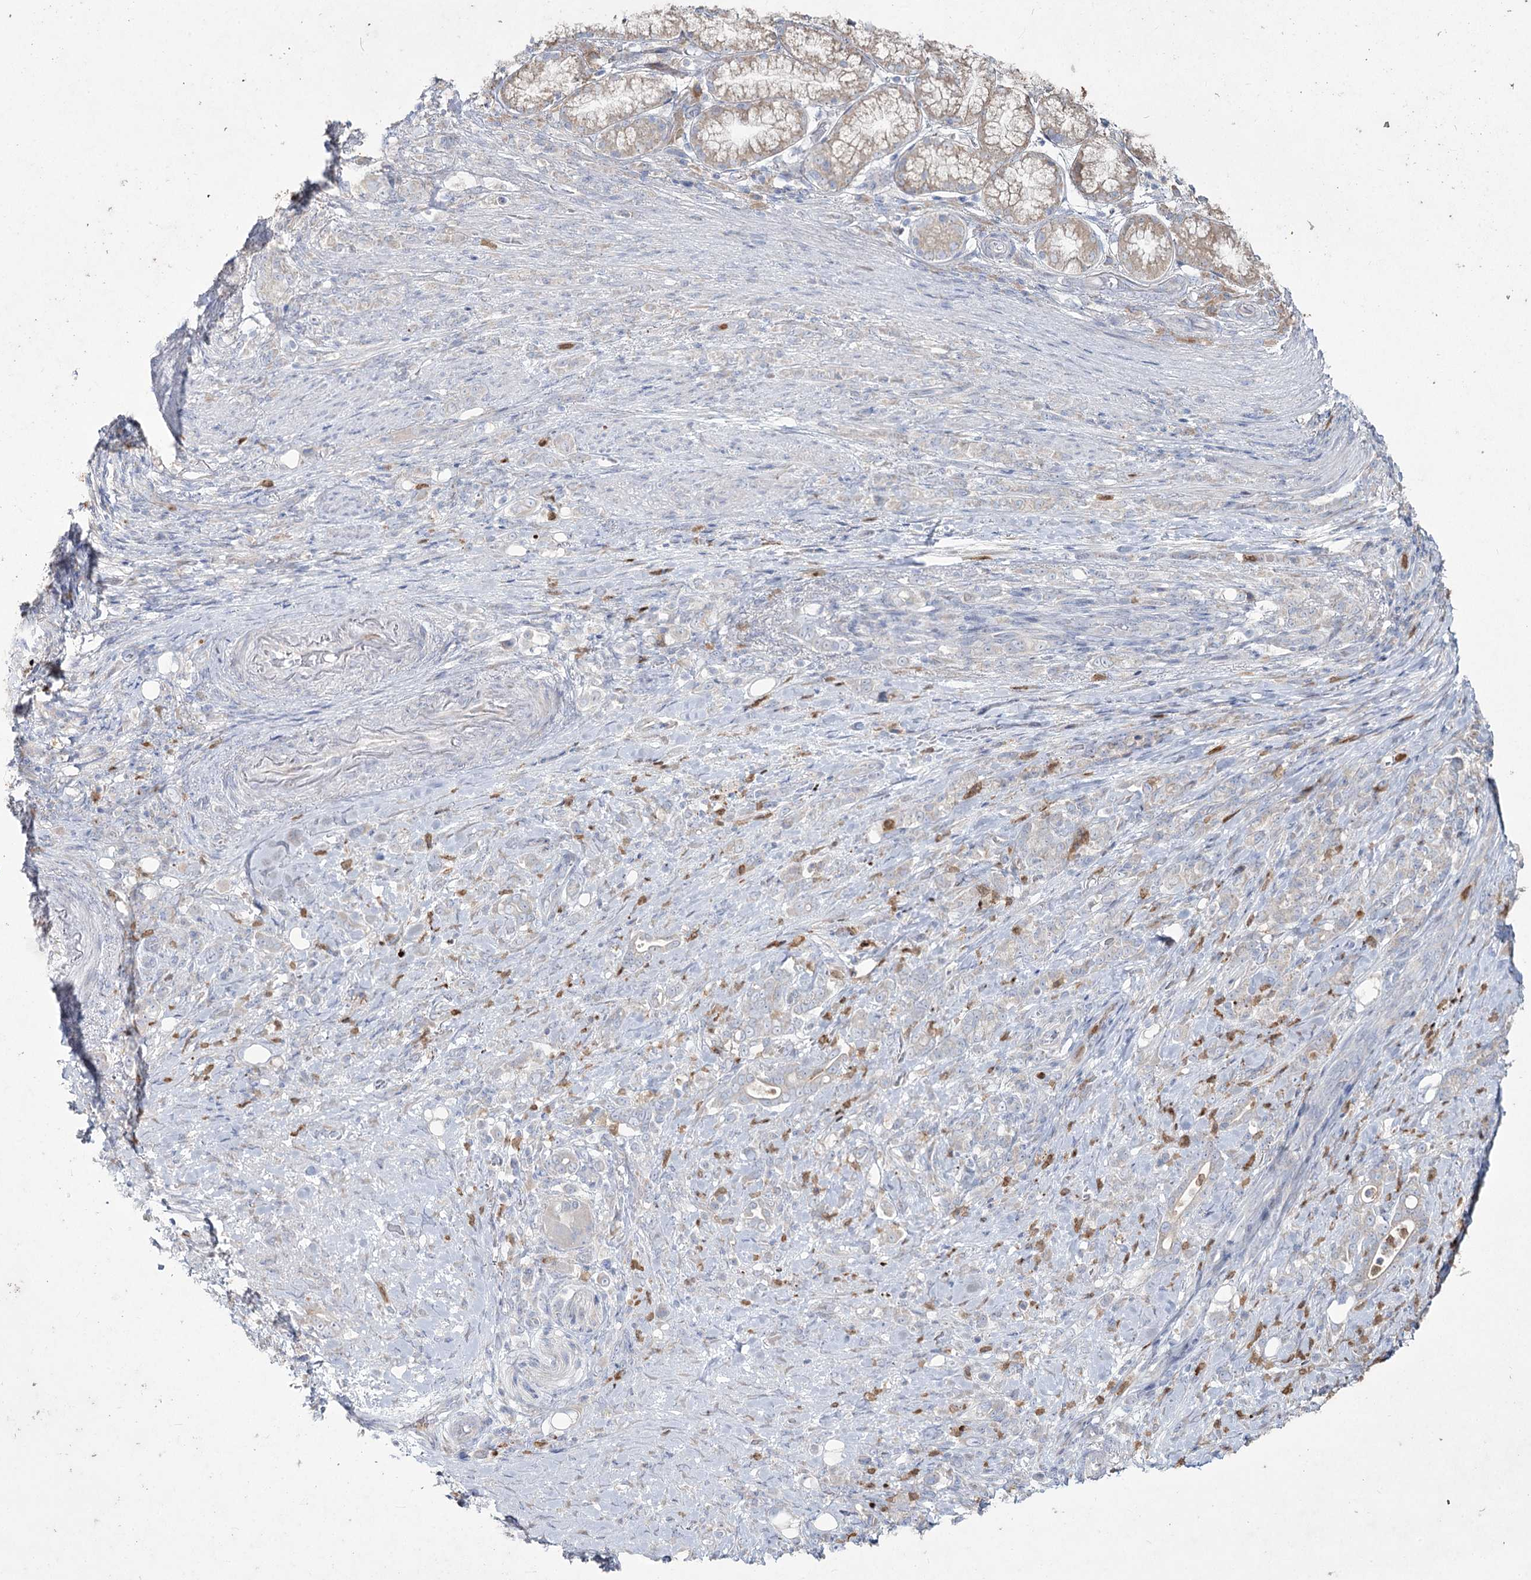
{"staining": {"intensity": "negative", "quantity": "none", "location": "none"}, "tissue": "stomach cancer", "cell_type": "Tumor cells", "image_type": "cancer", "snomed": [{"axis": "morphology", "description": "Adenocarcinoma, NOS"}, {"axis": "topography", "description": "Stomach"}], "caption": "The histopathology image shows no staining of tumor cells in stomach cancer.", "gene": "NIPAL4", "patient": {"sex": "female", "age": 79}}